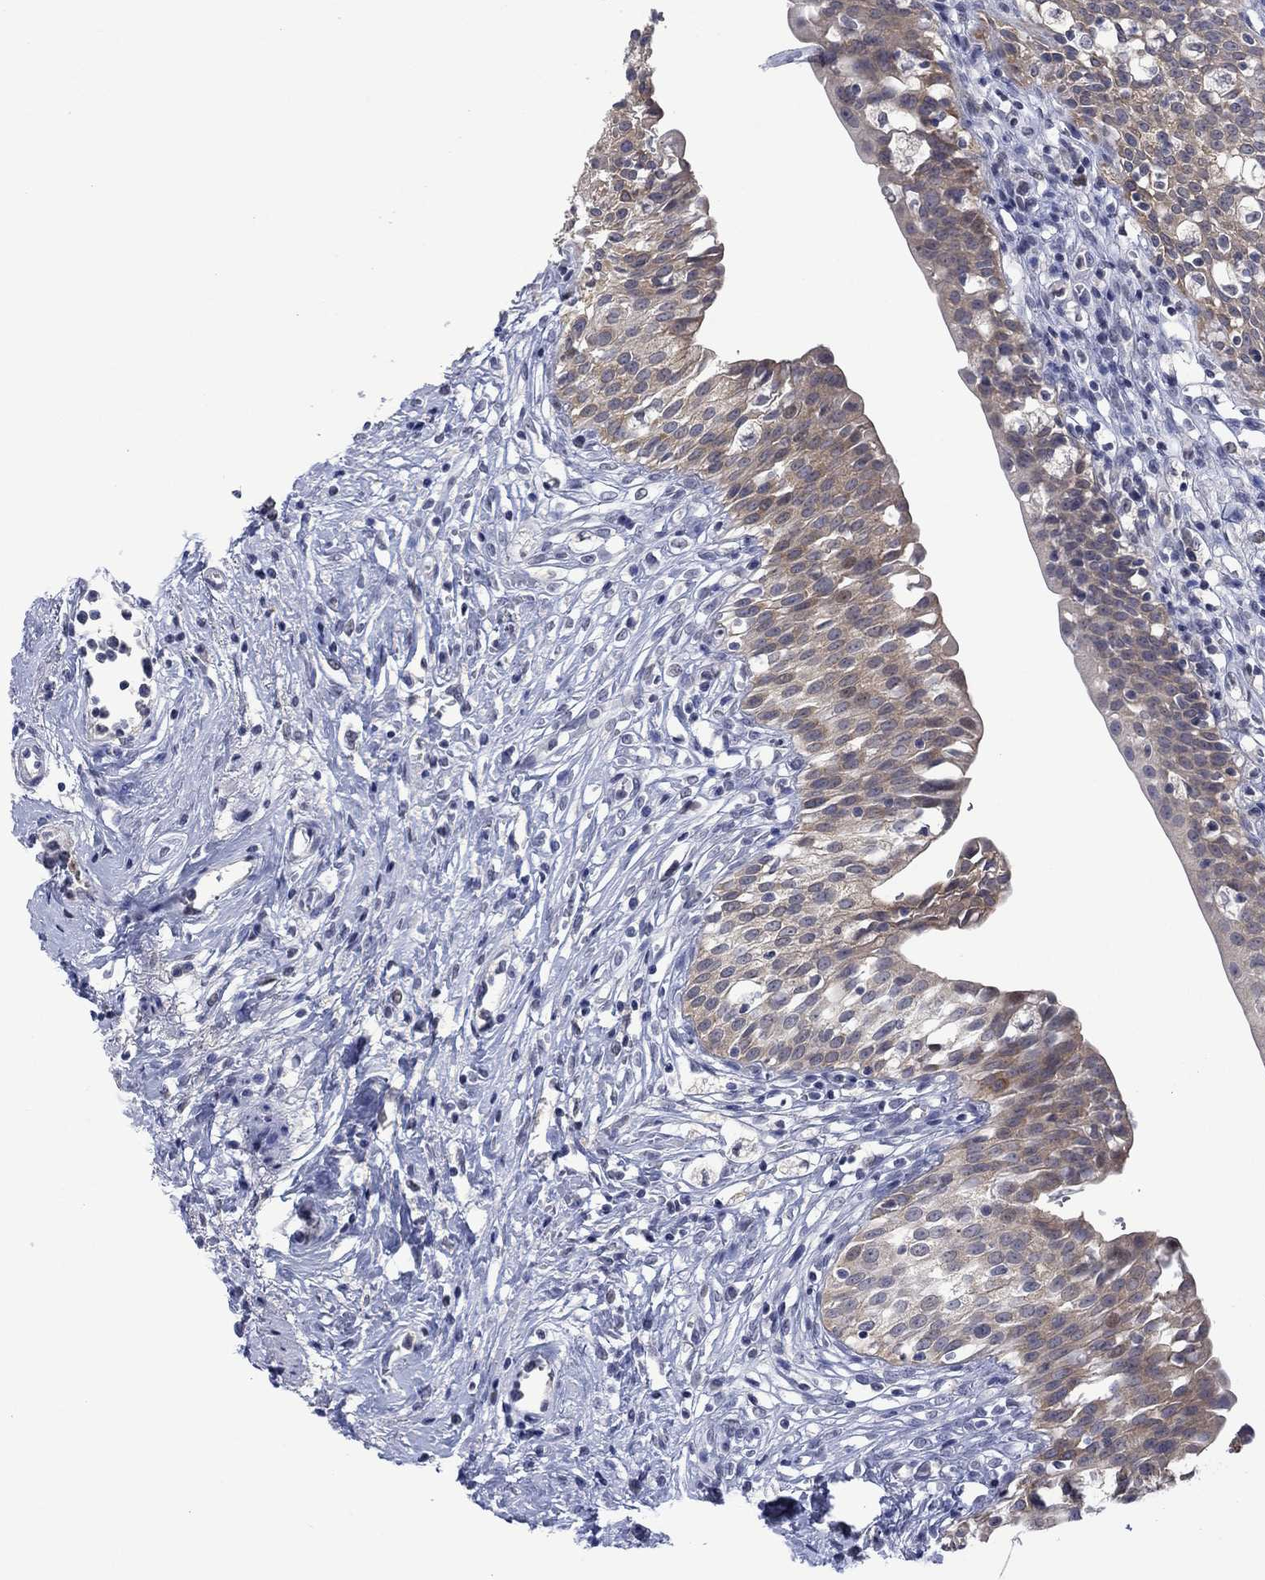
{"staining": {"intensity": "moderate", "quantity": "<25%", "location": "cytoplasmic/membranous"}, "tissue": "urinary bladder", "cell_type": "Urothelial cells", "image_type": "normal", "snomed": [{"axis": "morphology", "description": "Normal tissue, NOS"}, {"axis": "topography", "description": "Urinary bladder"}], "caption": "Moderate cytoplasmic/membranous expression for a protein is present in about <25% of urothelial cells of unremarkable urinary bladder using immunohistochemistry.", "gene": "AGL", "patient": {"sex": "male", "age": 76}}